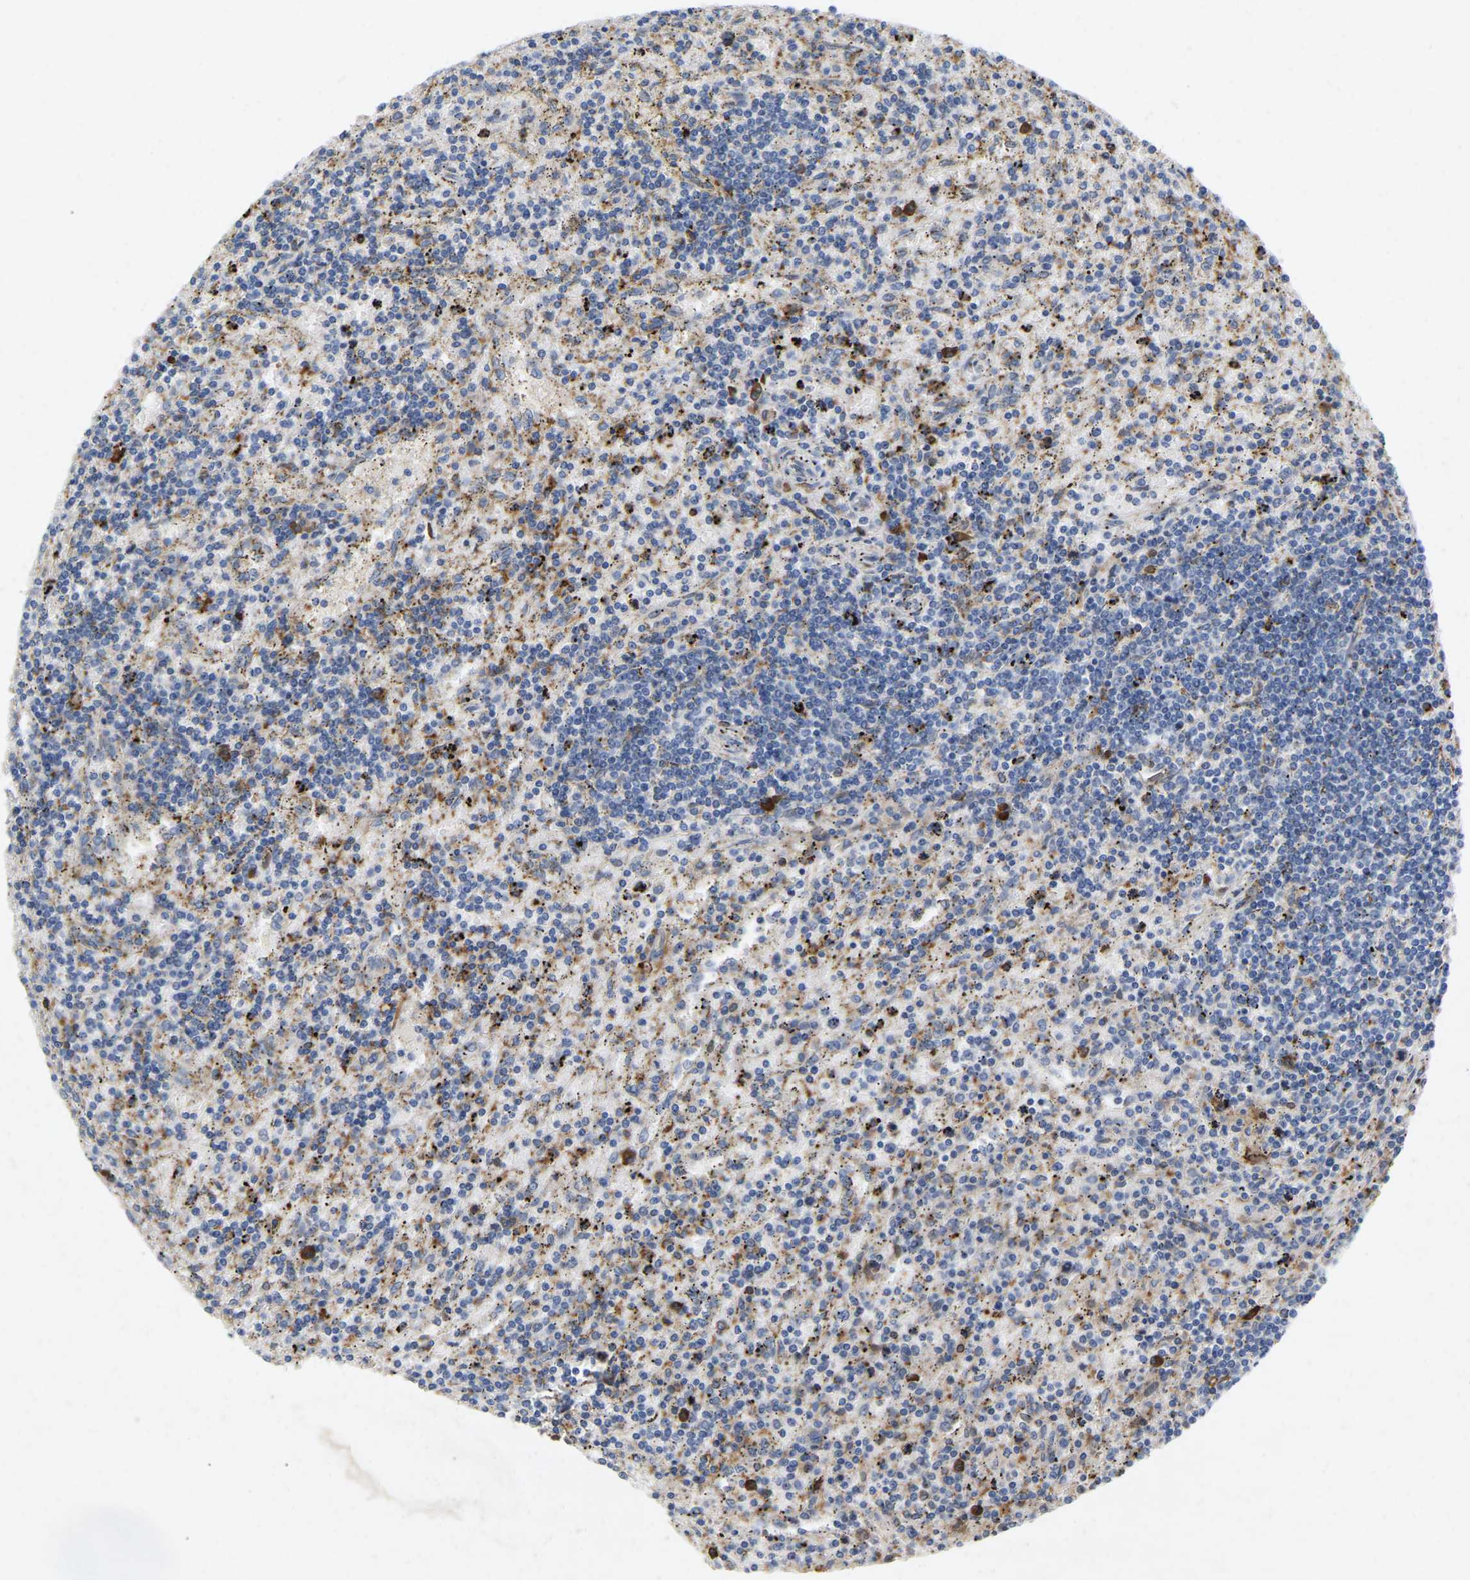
{"staining": {"intensity": "negative", "quantity": "none", "location": "none"}, "tissue": "lymphoma", "cell_type": "Tumor cells", "image_type": "cancer", "snomed": [{"axis": "morphology", "description": "Malignant lymphoma, non-Hodgkin's type, Low grade"}, {"axis": "topography", "description": "Spleen"}], "caption": "Tumor cells are negative for protein expression in human lymphoma.", "gene": "RHEB", "patient": {"sex": "male", "age": 76}}